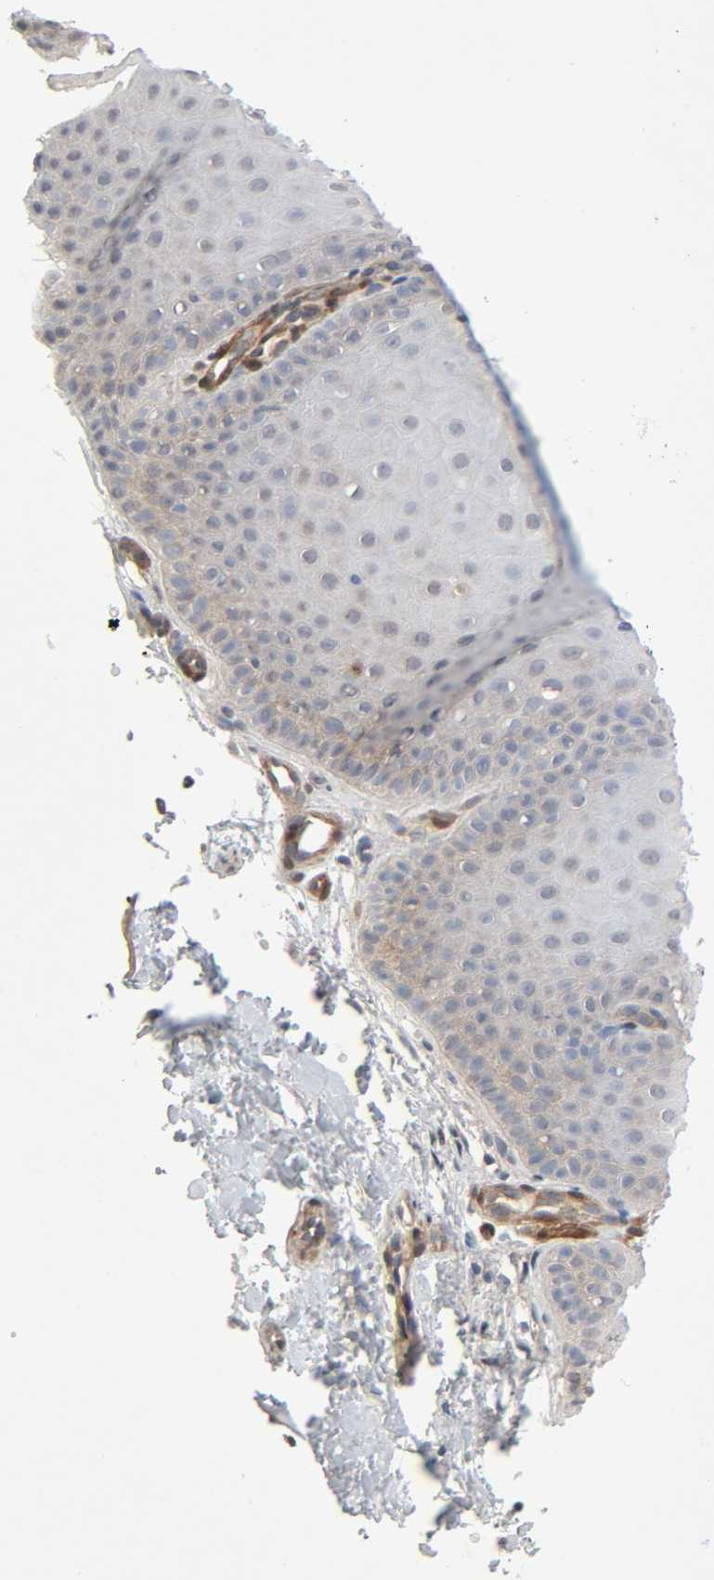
{"staining": {"intensity": "weak", "quantity": ">75%", "location": "cytoplasmic/membranous"}, "tissue": "cervix", "cell_type": "Glandular cells", "image_type": "normal", "snomed": [{"axis": "morphology", "description": "Normal tissue, NOS"}, {"axis": "topography", "description": "Cervix"}], "caption": "DAB (3,3'-diaminobenzidine) immunohistochemical staining of normal cervix exhibits weak cytoplasmic/membranous protein positivity in about >75% of glandular cells.", "gene": "PTK2", "patient": {"sex": "female", "age": 55}}